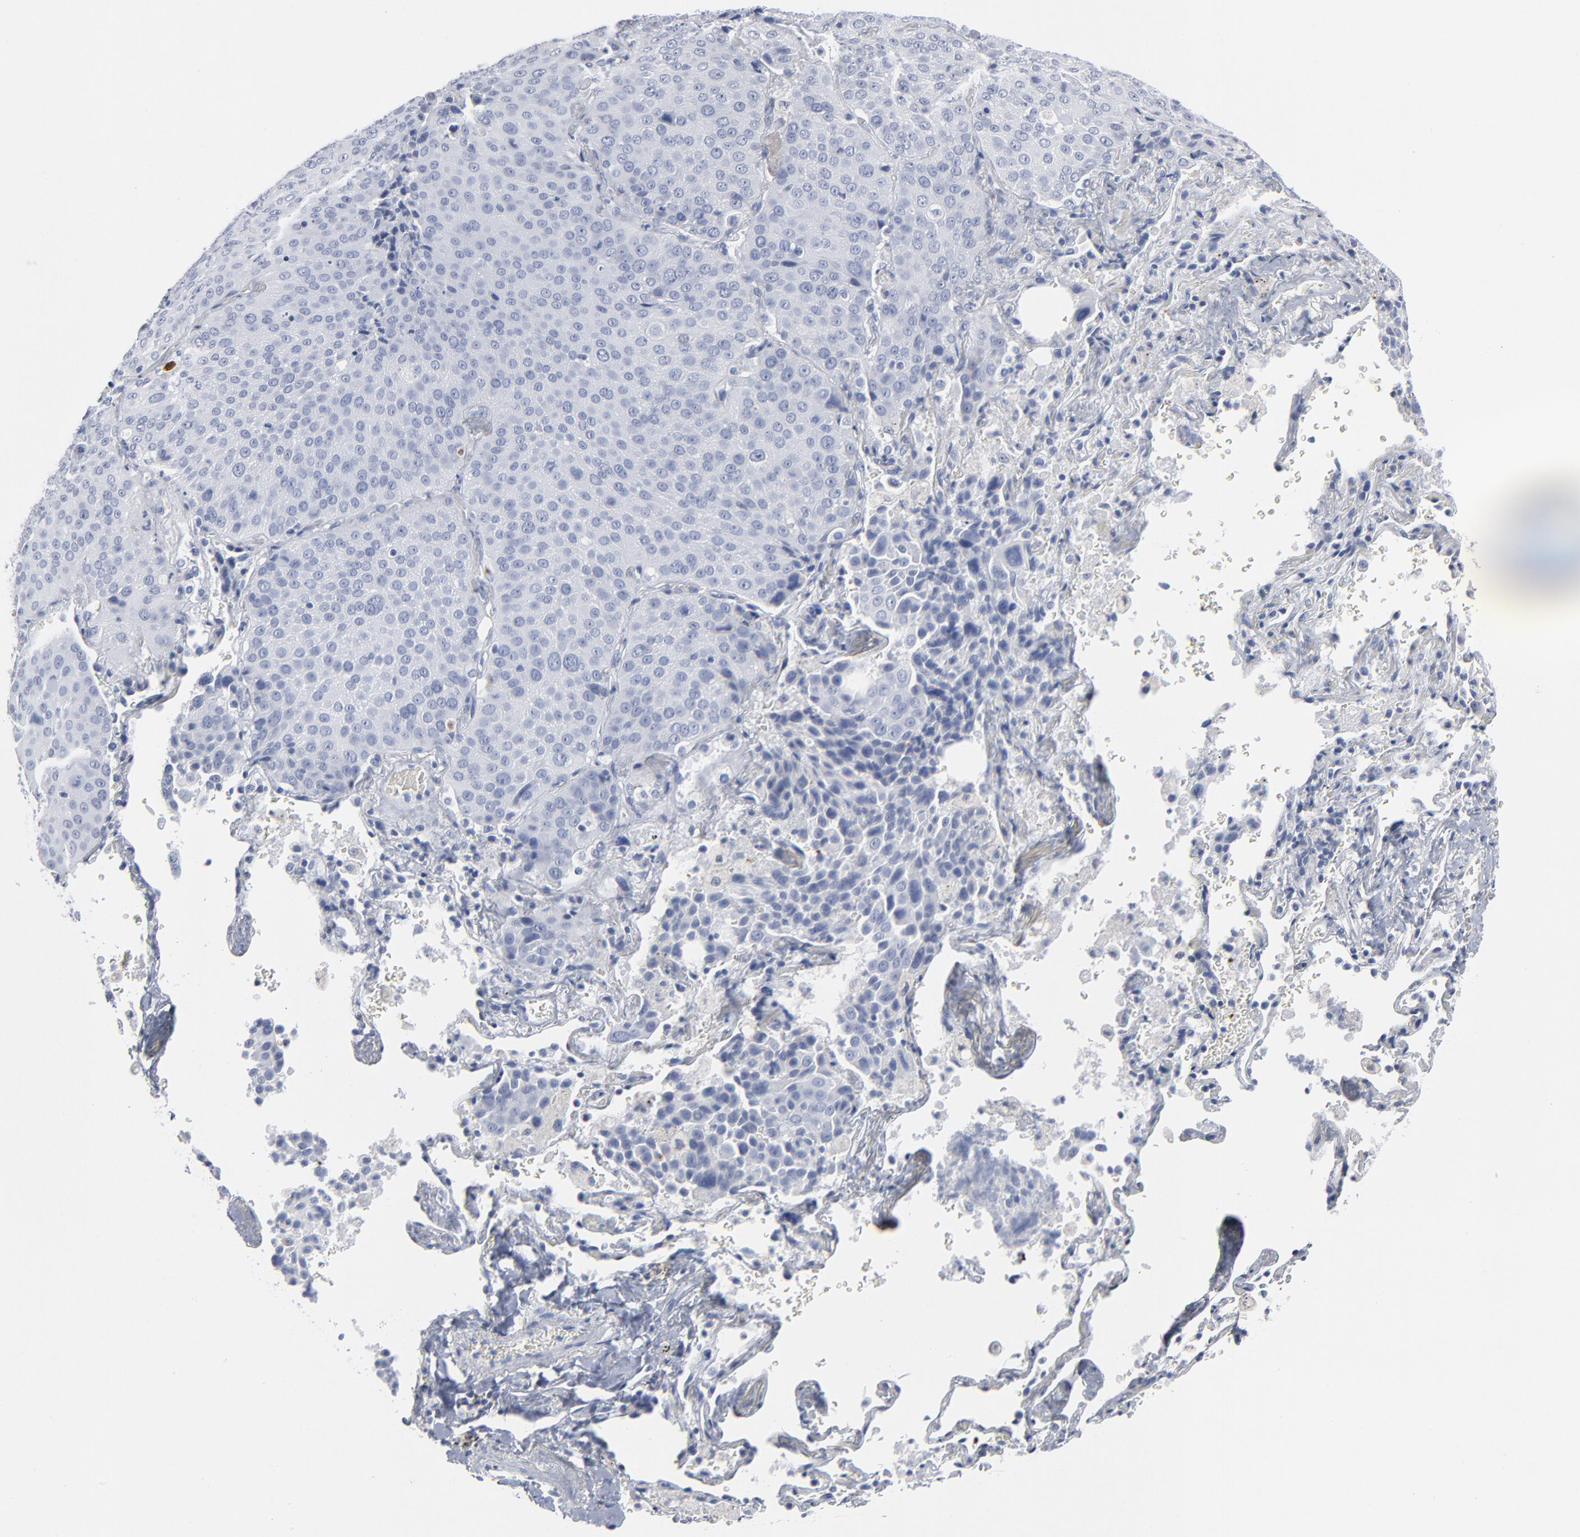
{"staining": {"intensity": "negative", "quantity": "none", "location": "none"}, "tissue": "lung cancer", "cell_type": "Tumor cells", "image_type": "cancer", "snomed": [{"axis": "morphology", "description": "Squamous cell carcinoma, NOS"}, {"axis": "topography", "description": "Lung"}], "caption": "Immunohistochemistry of human squamous cell carcinoma (lung) reveals no expression in tumor cells.", "gene": "PAGE1", "patient": {"sex": "male", "age": 54}}